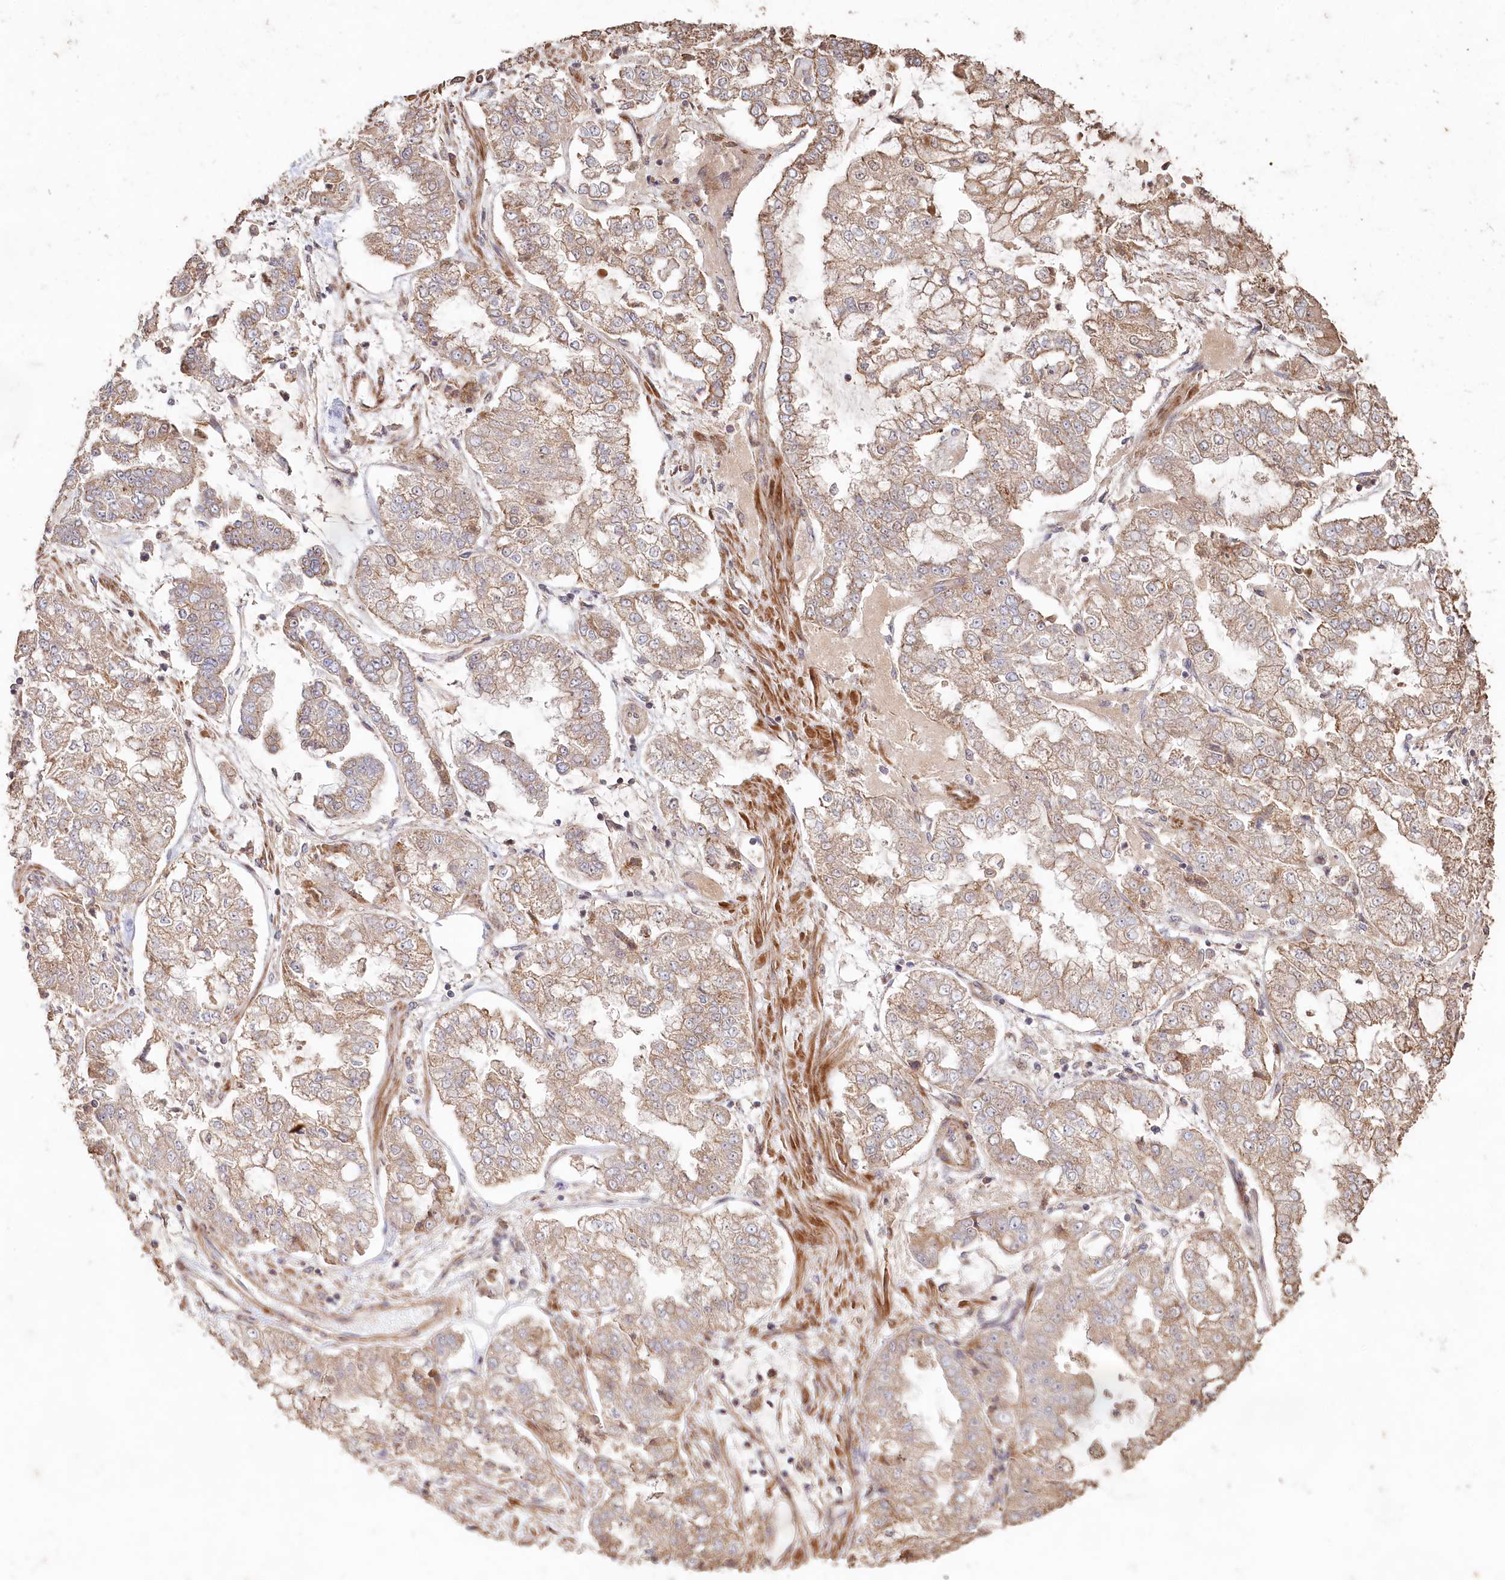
{"staining": {"intensity": "weak", "quantity": ">75%", "location": "cytoplasmic/membranous"}, "tissue": "stomach cancer", "cell_type": "Tumor cells", "image_type": "cancer", "snomed": [{"axis": "morphology", "description": "Adenocarcinoma, NOS"}, {"axis": "topography", "description": "Stomach"}], "caption": "Tumor cells reveal weak cytoplasmic/membranous staining in approximately >75% of cells in adenocarcinoma (stomach).", "gene": "HAL", "patient": {"sex": "male", "age": 76}}